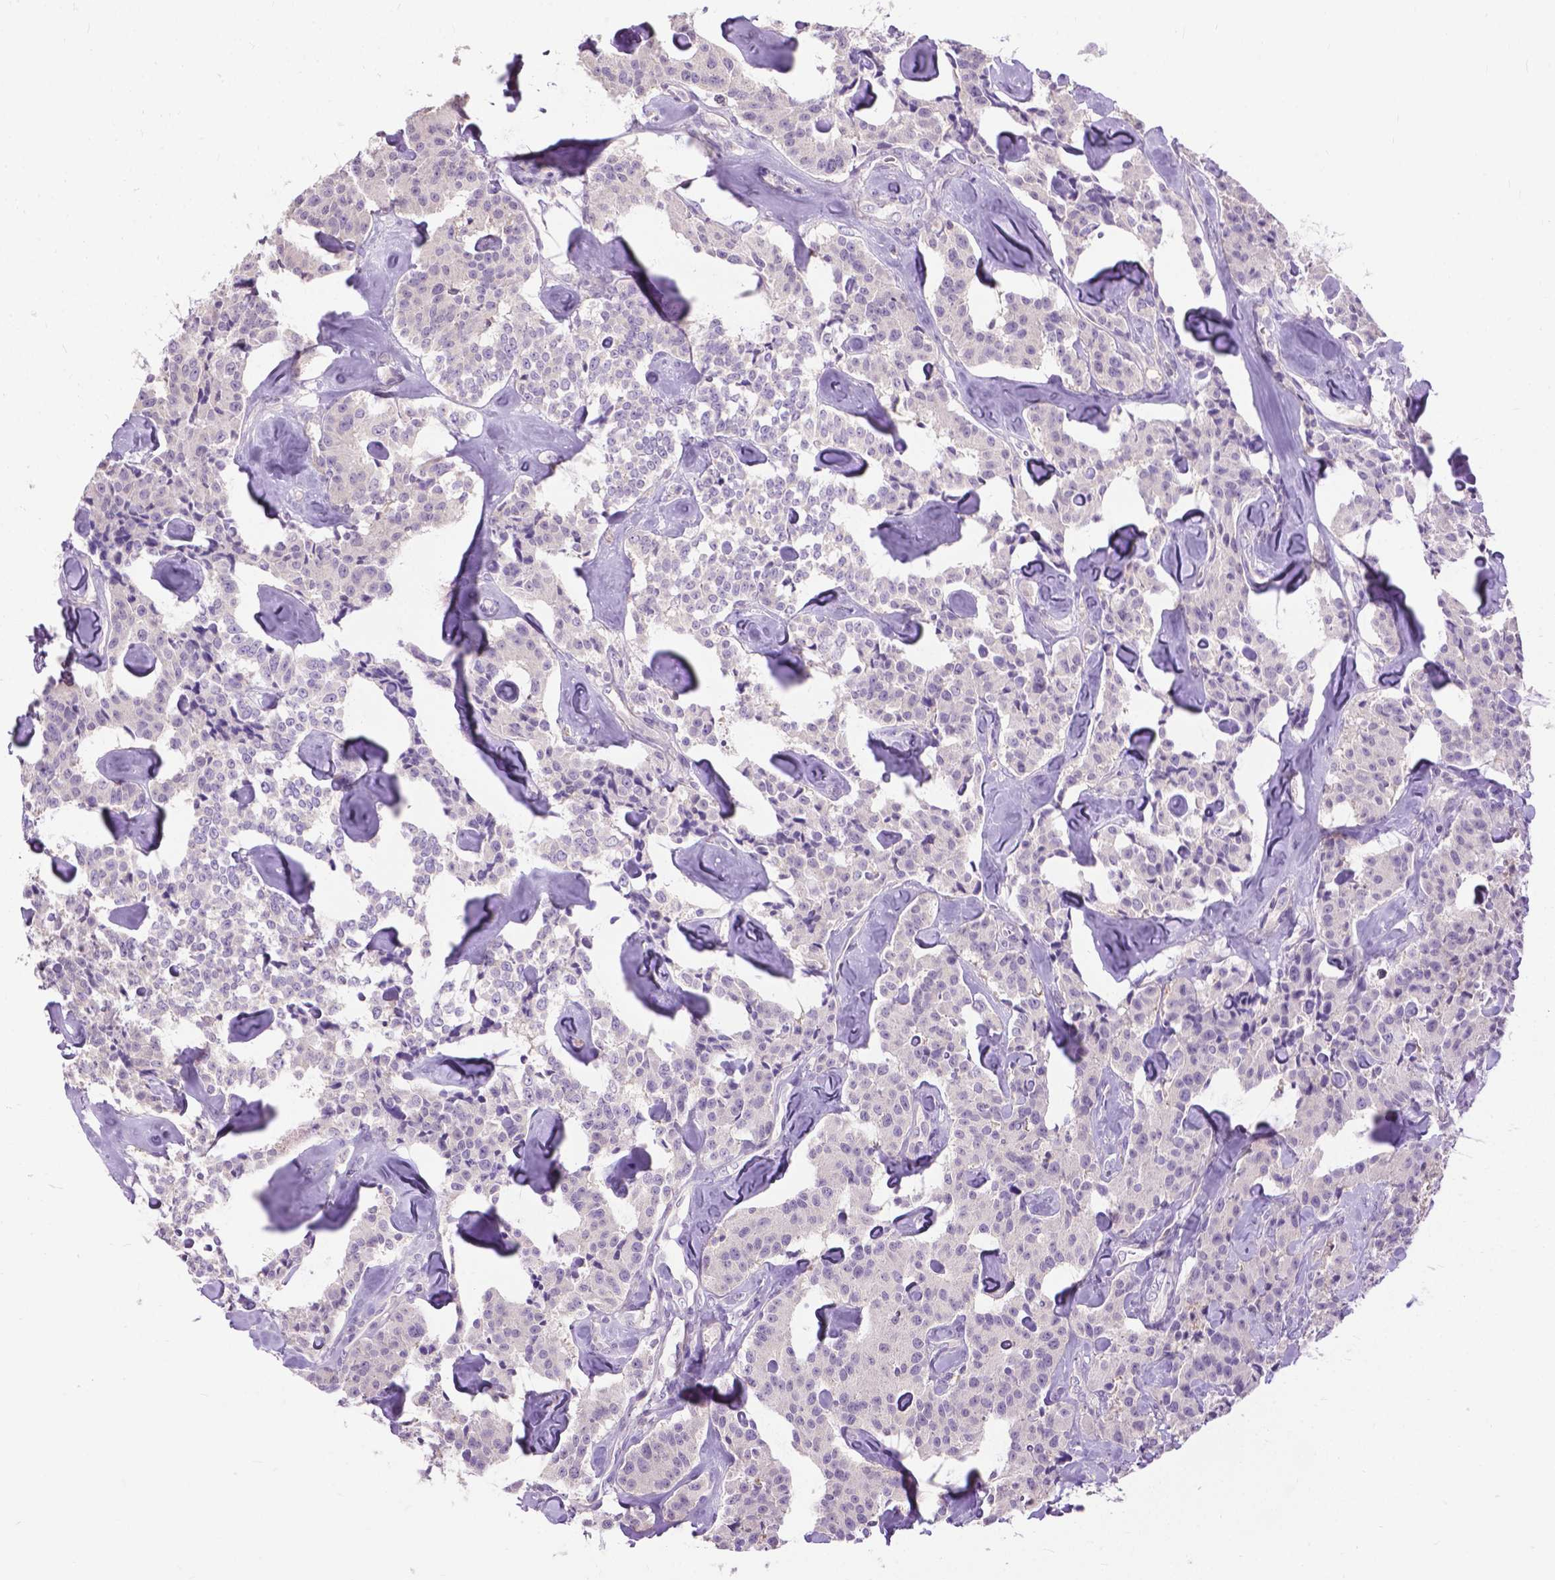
{"staining": {"intensity": "negative", "quantity": "none", "location": "none"}, "tissue": "carcinoid", "cell_type": "Tumor cells", "image_type": "cancer", "snomed": [{"axis": "morphology", "description": "Carcinoid, malignant, NOS"}, {"axis": "topography", "description": "Pancreas"}], "caption": "Immunohistochemistry (IHC) of carcinoid demonstrates no positivity in tumor cells. (DAB IHC, high magnification).", "gene": "JAK3", "patient": {"sex": "male", "age": 41}}